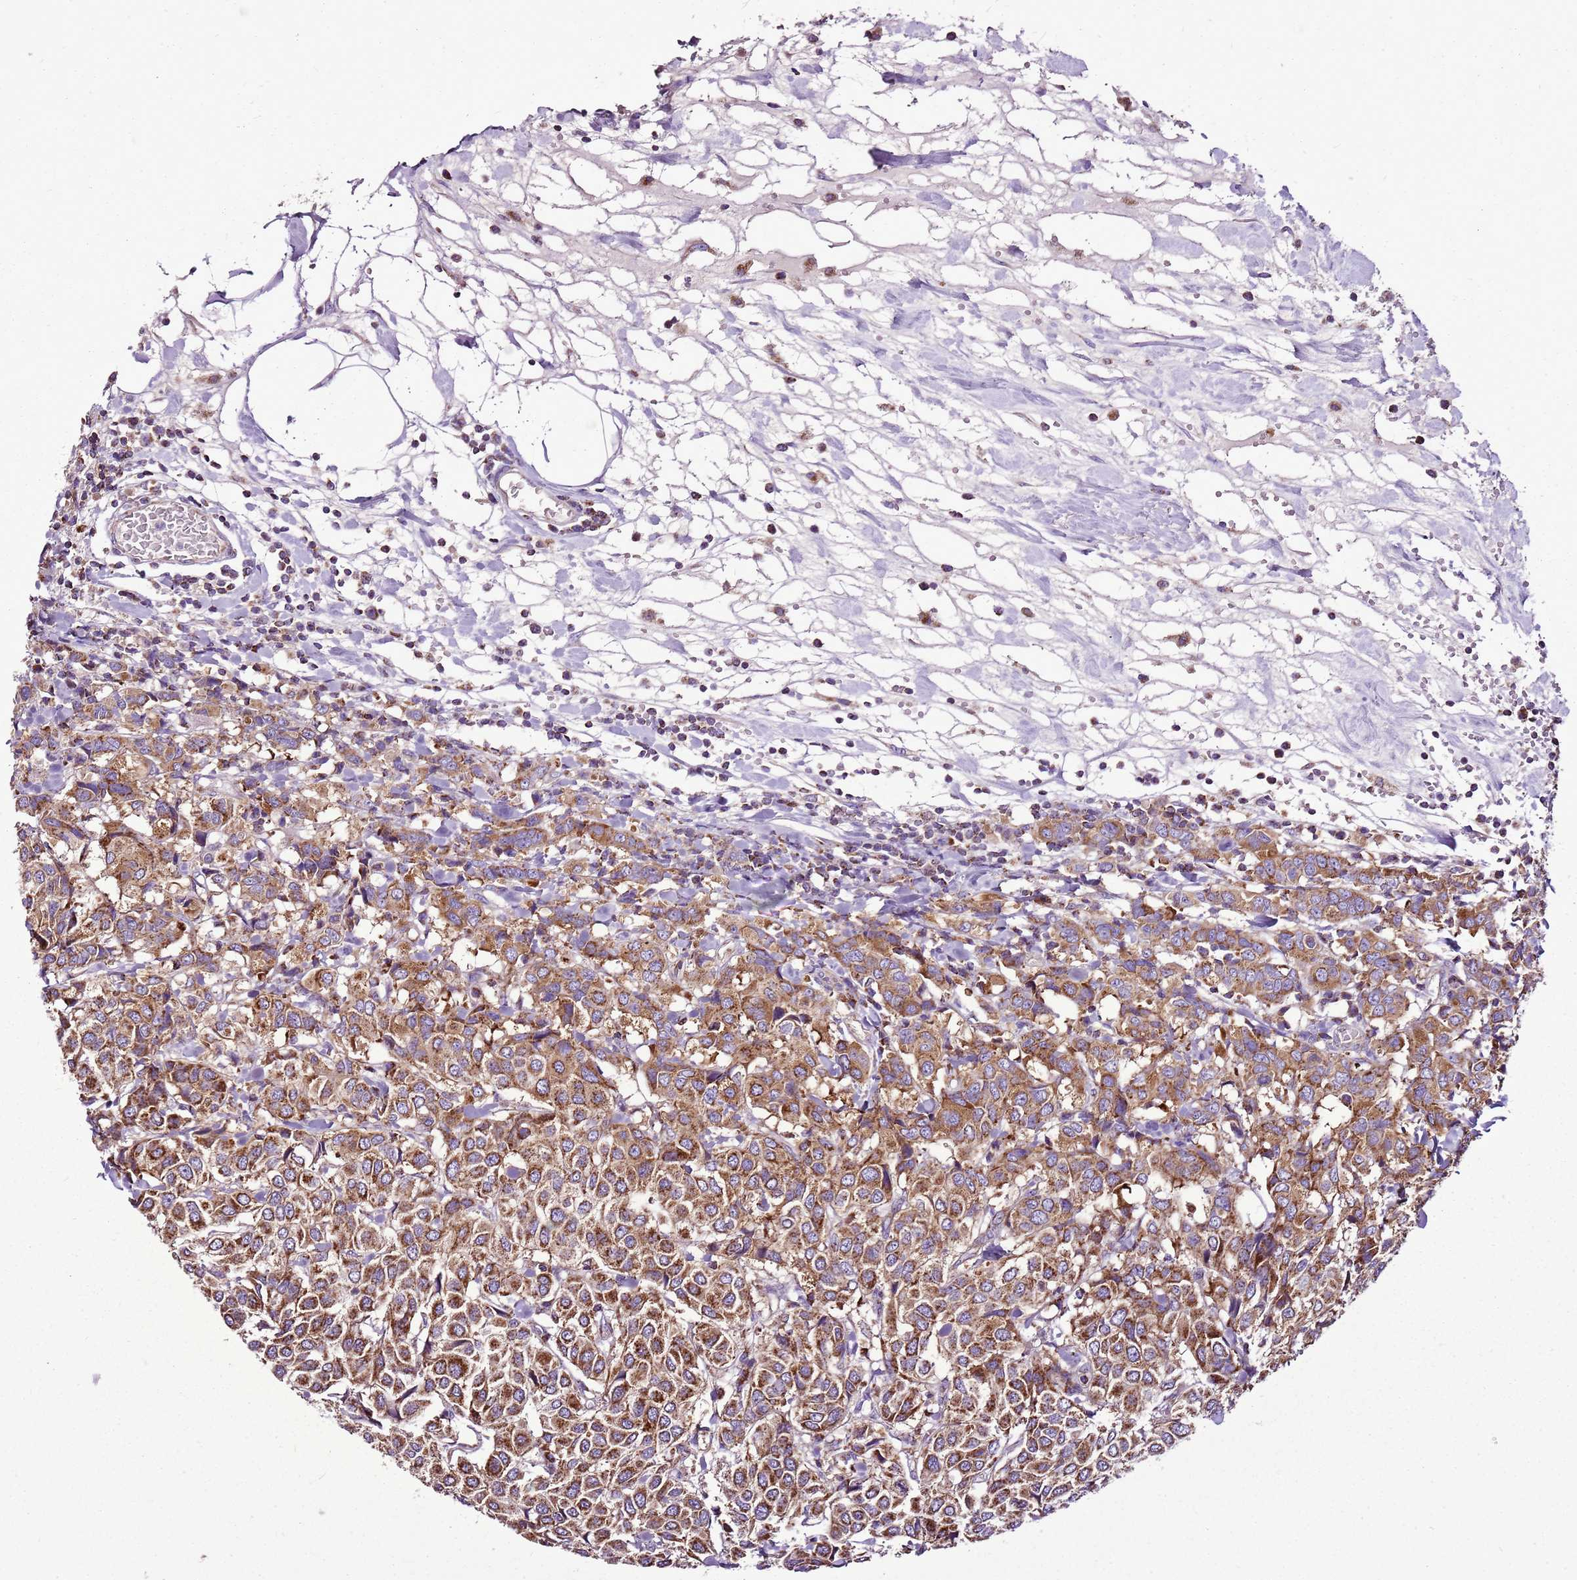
{"staining": {"intensity": "moderate", "quantity": ">75%", "location": "cytoplasmic/membranous"}, "tissue": "breast cancer", "cell_type": "Tumor cells", "image_type": "cancer", "snomed": [{"axis": "morphology", "description": "Duct carcinoma"}, {"axis": "topography", "description": "Breast"}], "caption": "Immunohistochemistry (IHC) photomicrograph of breast infiltrating ductal carcinoma stained for a protein (brown), which reveals medium levels of moderate cytoplasmic/membranous expression in approximately >75% of tumor cells.", "gene": "GCDH", "patient": {"sex": "female", "age": 55}}